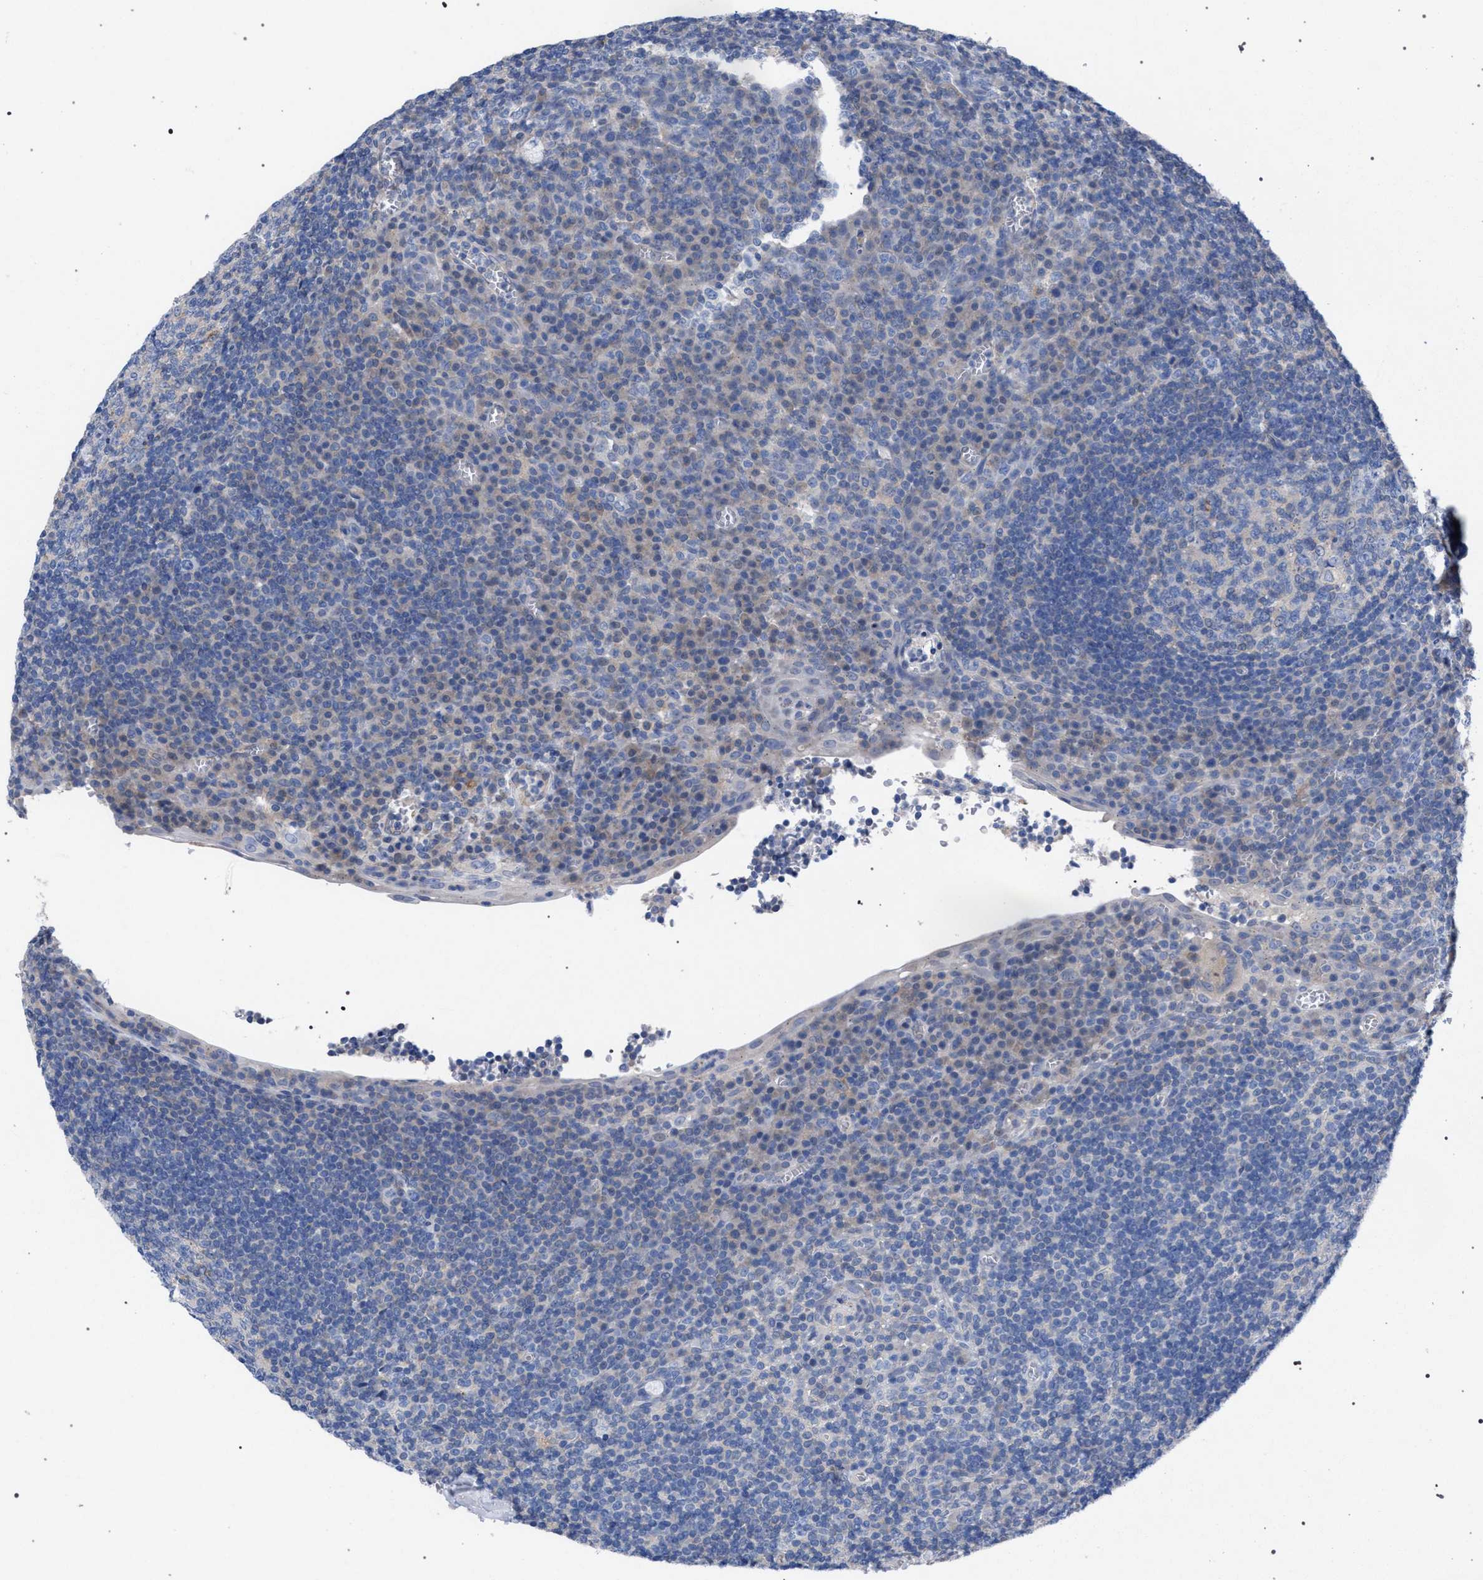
{"staining": {"intensity": "weak", "quantity": "<25%", "location": "cytoplasmic/membranous"}, "tissue": "tonsil", "cell_type": "Germinal center cells", "image_type": "normal", "snomed": [{"axis": "morphology", "description": "Normal tissue, NOS"}, {"axis": "topography", "description": "Tonsil"}], "caption": "Photomicrograph shows no significant protein positivity in germinal center cells of benign tonsil. Brightfield microscopy of IHC stained with DAB (brown) and hematoxylin (blue), captured at high magnification.", "gene": "GMPR", "patient": {"sex": "male", "age": 37}}